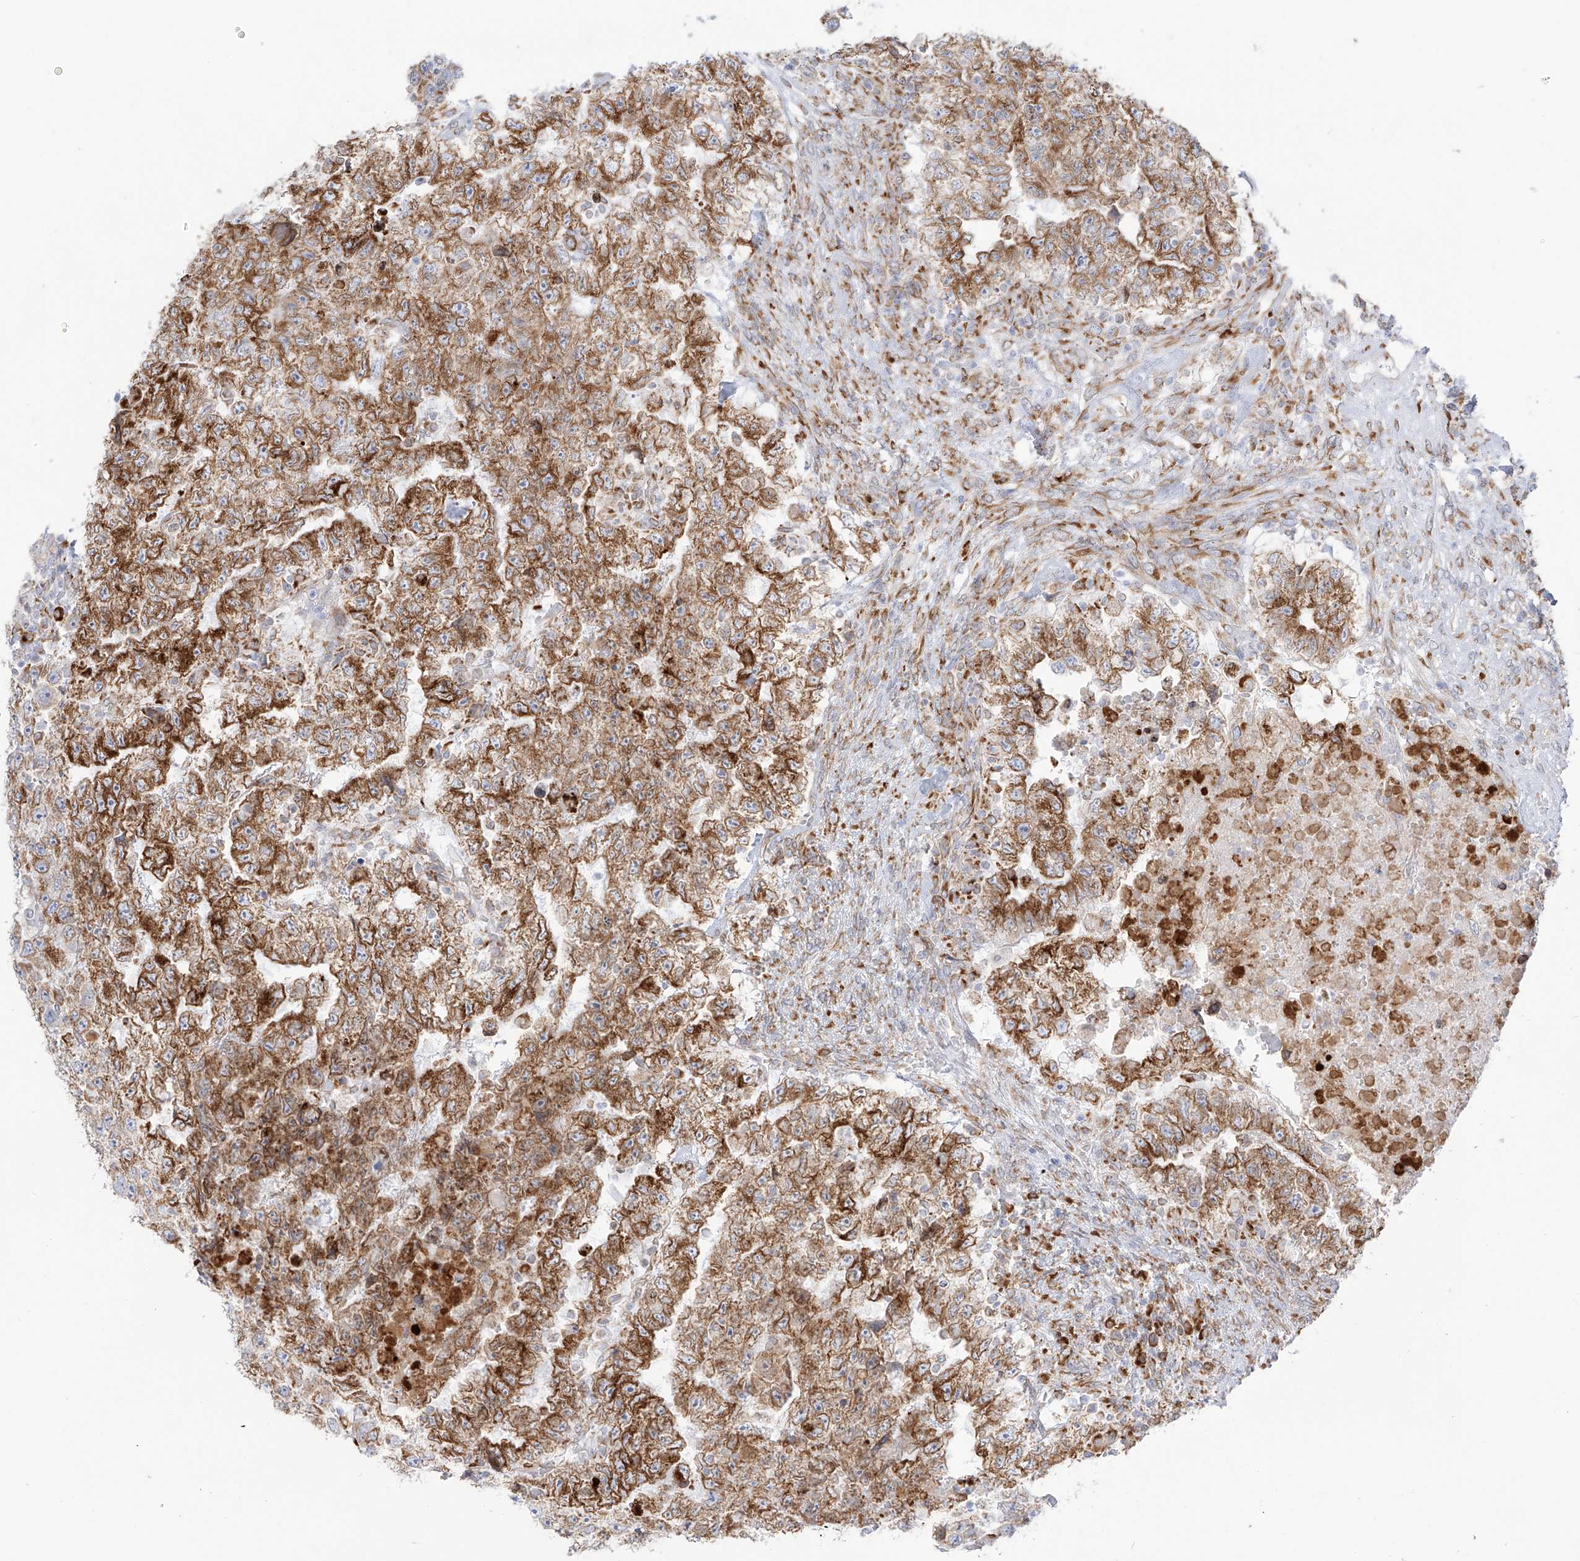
{"staining": {"intensity": "strong", "quantity": ">75%", "location": "cytoplasmic/membranous"}, "tissue": "testis cancer", "cell_type": "Tumor cells", "image_type": "cancer", "snomed": [{"axis": "morphology", "description": "Carcinoma, Embryonal, NOS"}, {"axis": "topography", "description": "Testis"}], "caption": "Strong cytoplasmic/membranous staining for a protein is identified in about >75% of tumor cells of testis cancer (embryonal carcinoma) using IHC.", "gene": "LRRC59", "patient": {"sex": "male", "age": 36}}